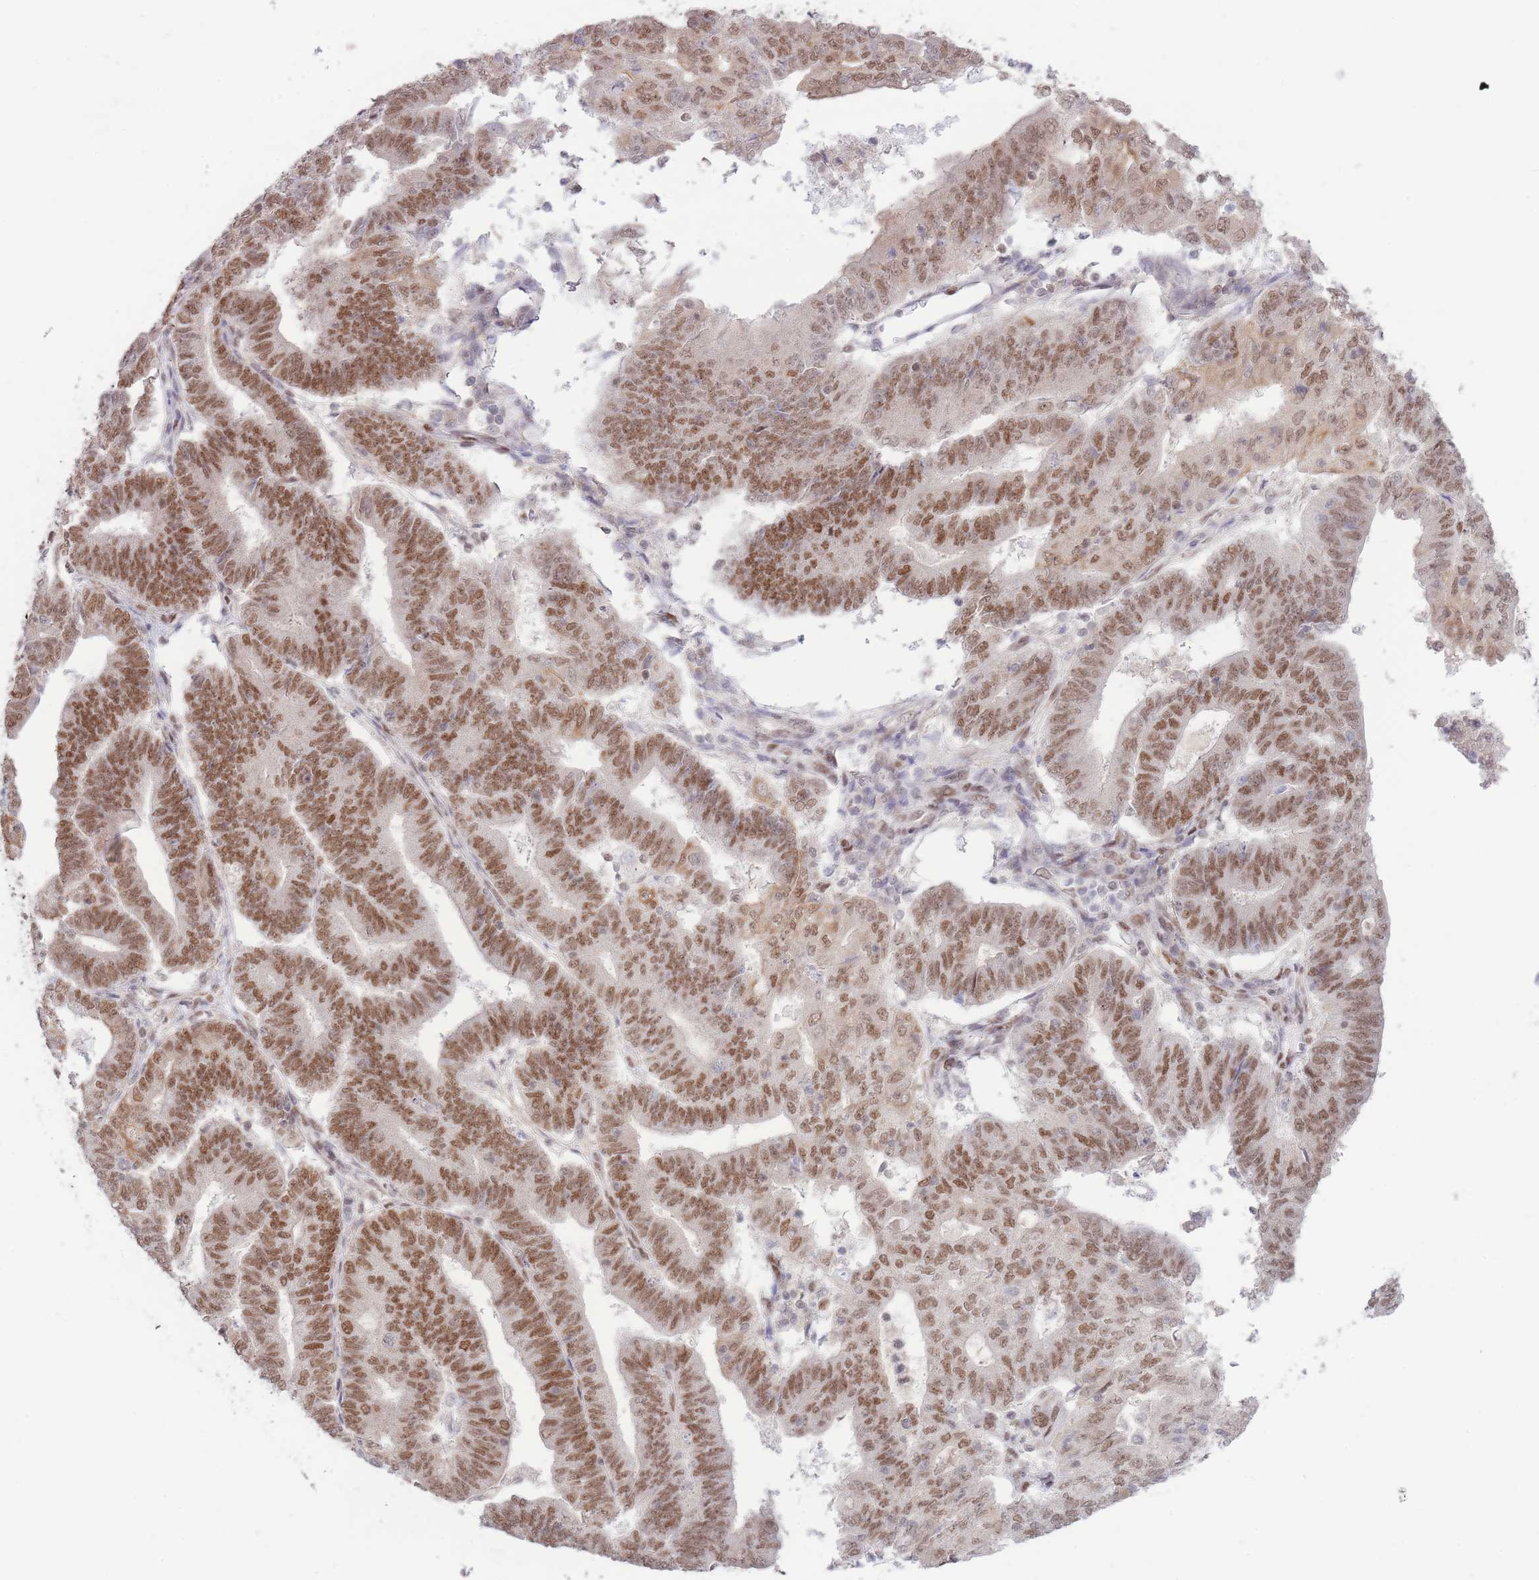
{"staining": {"intensity": "moderate", "quantity": ">75%", "location": "nuclear"}, "tissue": "endometrial cancer", "cell_type": "Tumor cells", "image_type": "cancer", "snomed": [{"axis": "morphology", "description": "Adenocarcinoma, NOS"}, {"axis": "topography", "description": "Endometrium"}], "caption": "High-power microscopy captured an IHC histopathology image of endometrial cancer, revealing moderate nuclear expression in about >75% of tumor cells.", "gene": "CARD8", "patient": {"sex": "female", "age": 70}}